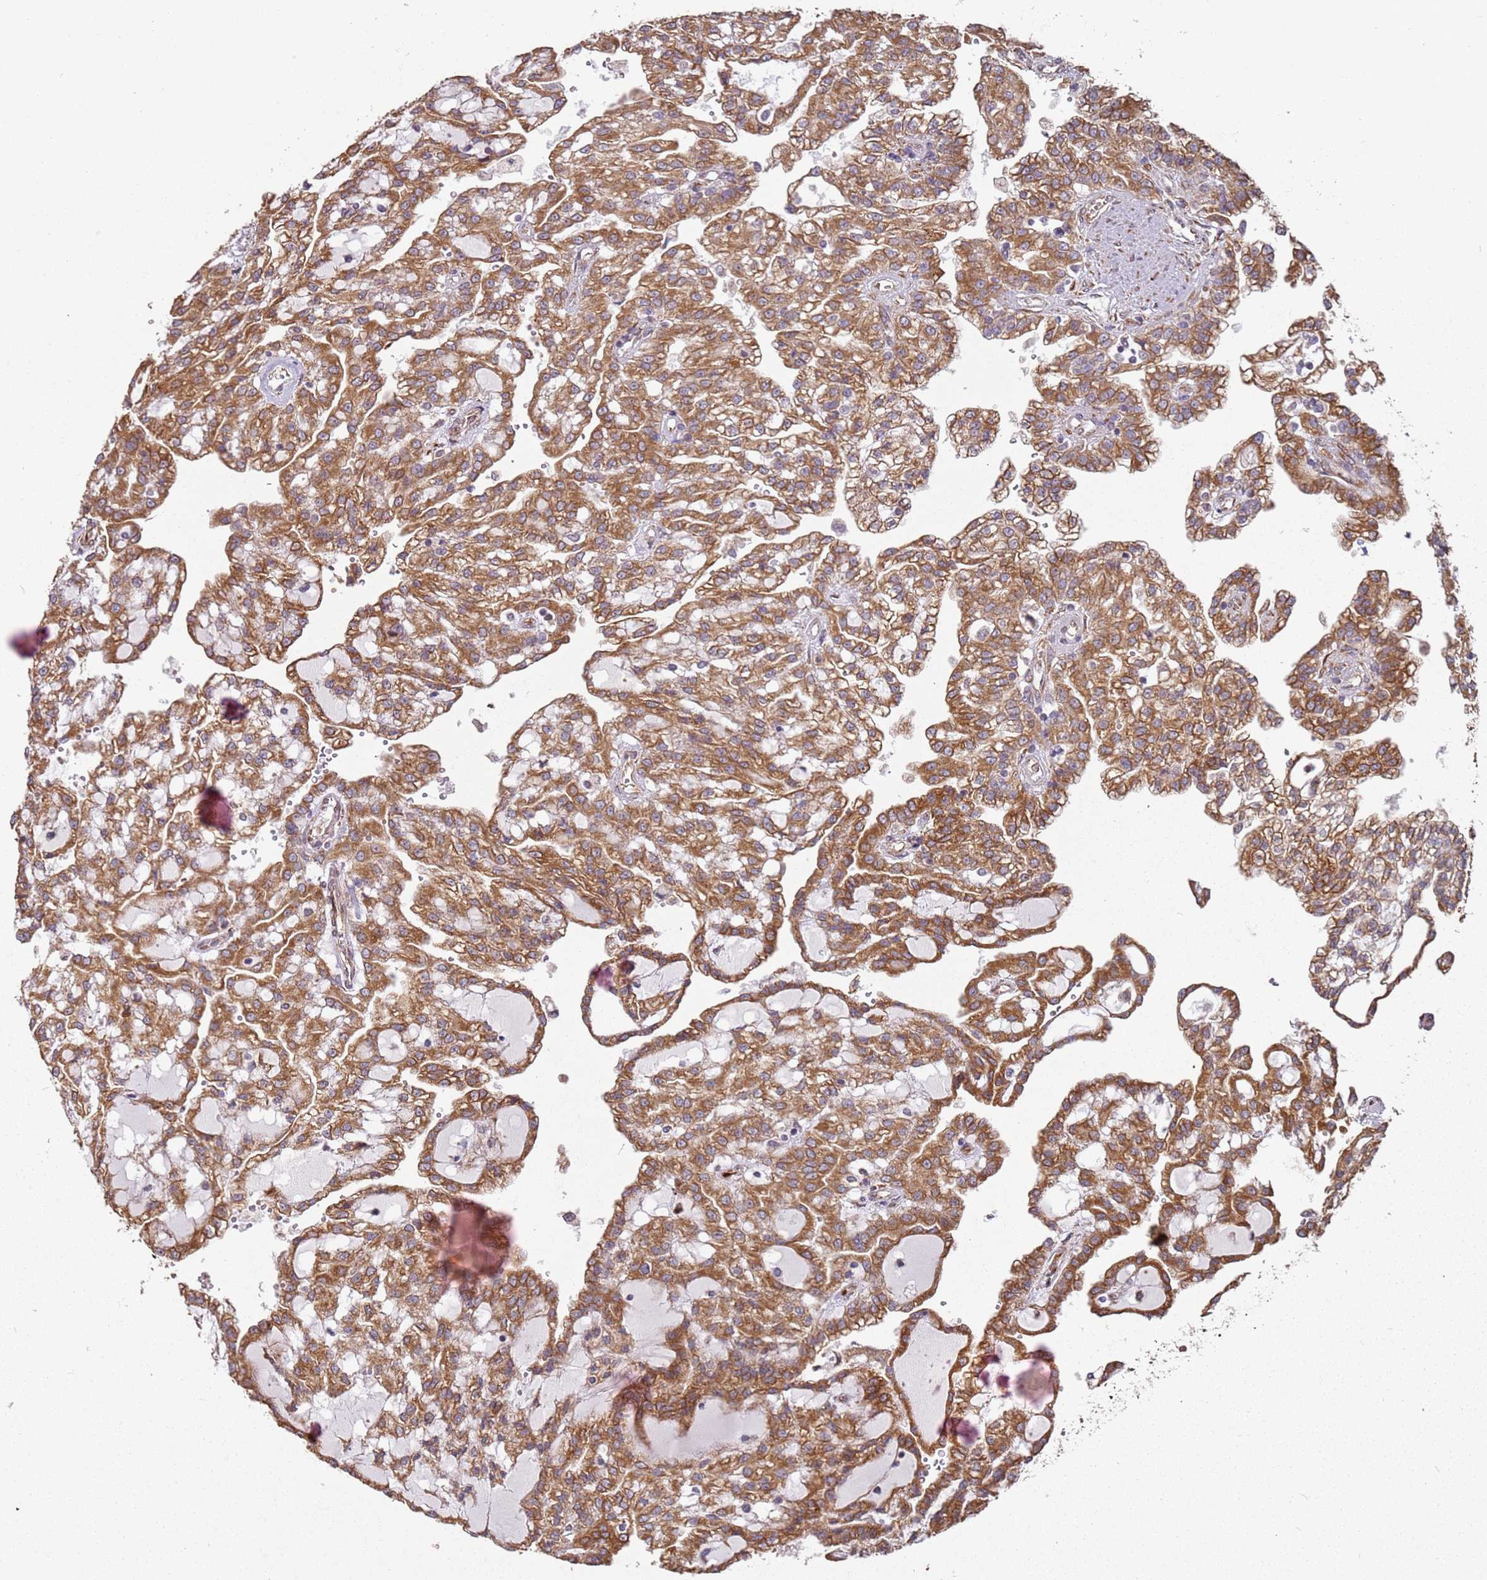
{"staining": {"intensity": "moderate", "quantity": ">75%", "location": "cytoplasmic/membranous"}, "tissue": "renal cancer", "cell_type": "Tumor cells", "image_type": "cancer", "snomed": [{"axis": "morphology", "description": "Adenocarcinoma, NOS"}, {"axis": "topography", "description": "Kidney"}], "caption": "Immunohistochemical staining of adenocarcinoma (renal) exhibits moderate cytoplasmic/membranous protein expression in about >75% of tumor cells. (DAB (3,3'-diaminobenzidine) = brown stain, brightfield microscopy at high magnification).", "gene": "ARFRP1", "patient": {"sex": "male", "age": 63}}